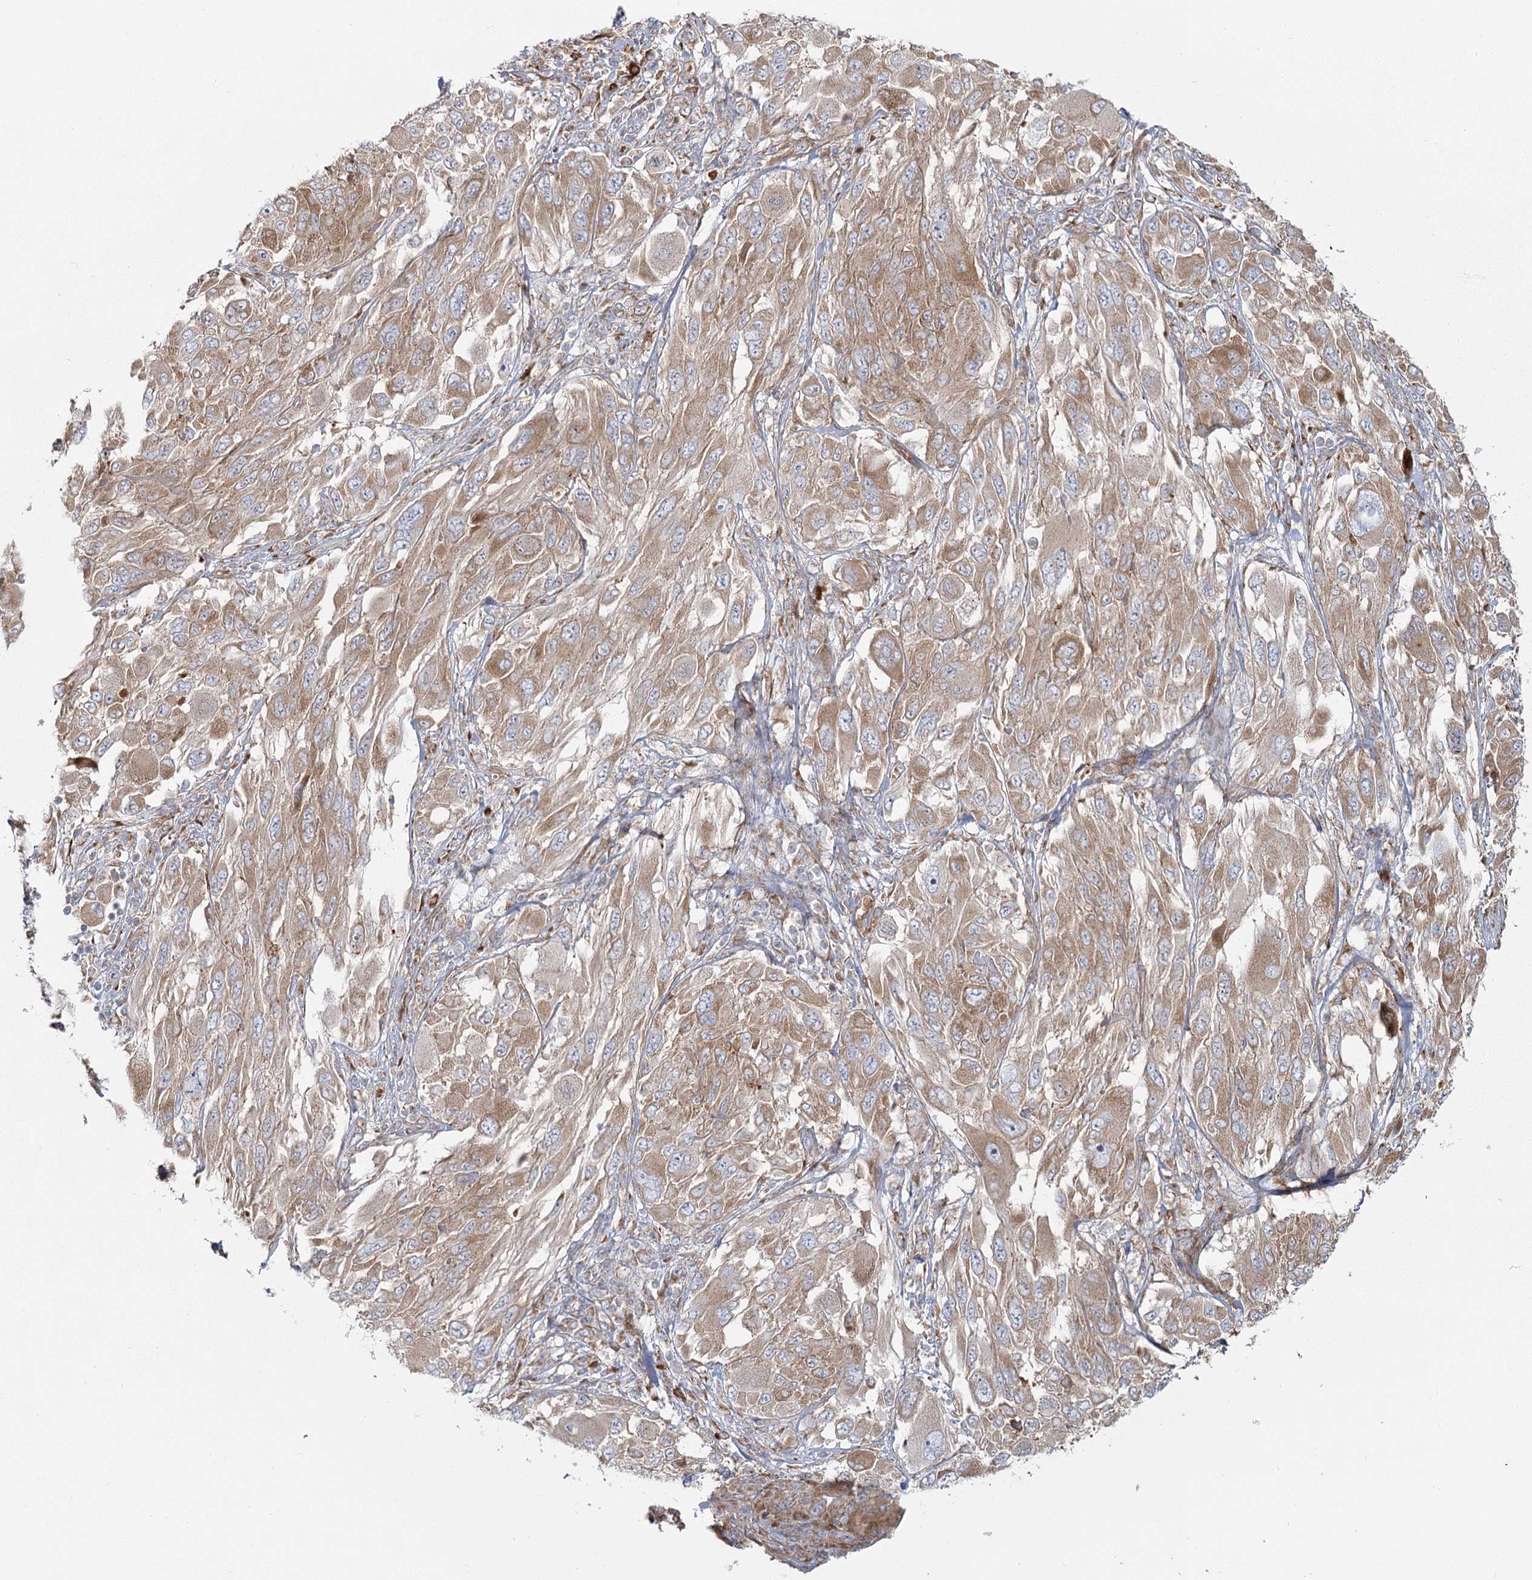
{"staining": {"intensity": "moderate", "quantity": ">75%", "location": "cytoplasmic/membranous"}, "tissue": "melanoma", "cell_type": "Tumor cells", "image_type": "cancer", "snomed": [{"axis": "morphology", "description": "Malignant melanoma, NOS"}, {"axis": "topography", "description": "Skin"}], "caption": "An immunohistochemistry image of tumor tissue is shown. Protein staining in brown labels moderate cytoplasmic/membranous positivity in malignant melanoma within tumor cells. (brown staining indicates protein expression, while blue staining denotes nuclei).", "gene": "HARS2", "patient": {"sex": "female", "age": 91}}